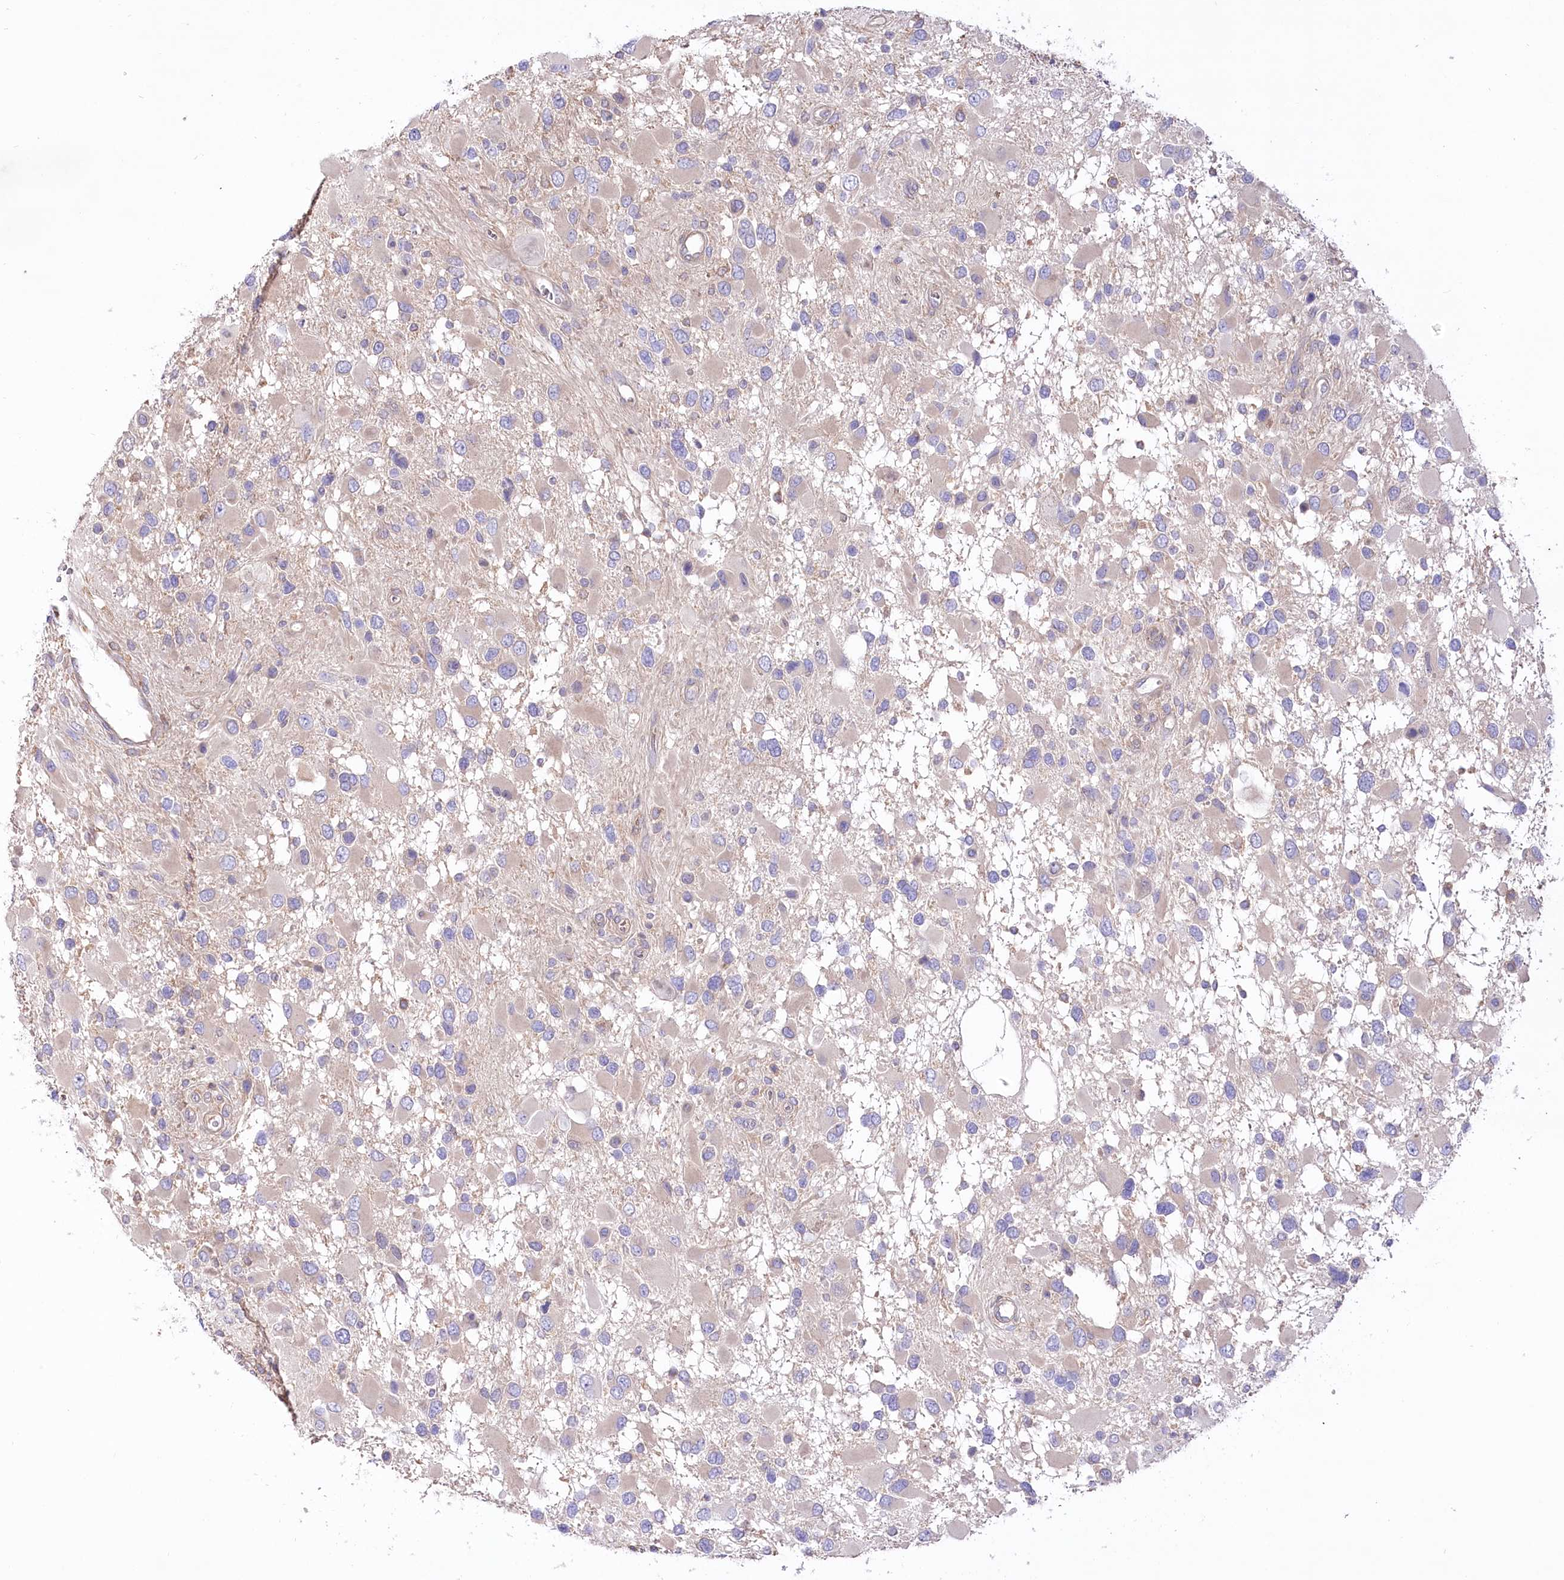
{"staining": {"intensity": "negative", "quantity": "none", "location": "none"}, "tissue": "glioma", "cell_type": "Tumor cells", "image_type": "cancer", "snomed": [{"axis": "morphology", "description": "Glioma, malignant, High grade"}, {"axis": "topography", "description": "Brain"}], "caption": "This is a histopathology image of IHC staining of malignant high-grade glioma, which shows no staining in tumor cells. (DAB immunohistochemistry (IHC), high magnification).", "gene": "UMPS", "patient": {"sex": "male", "age": 53}}